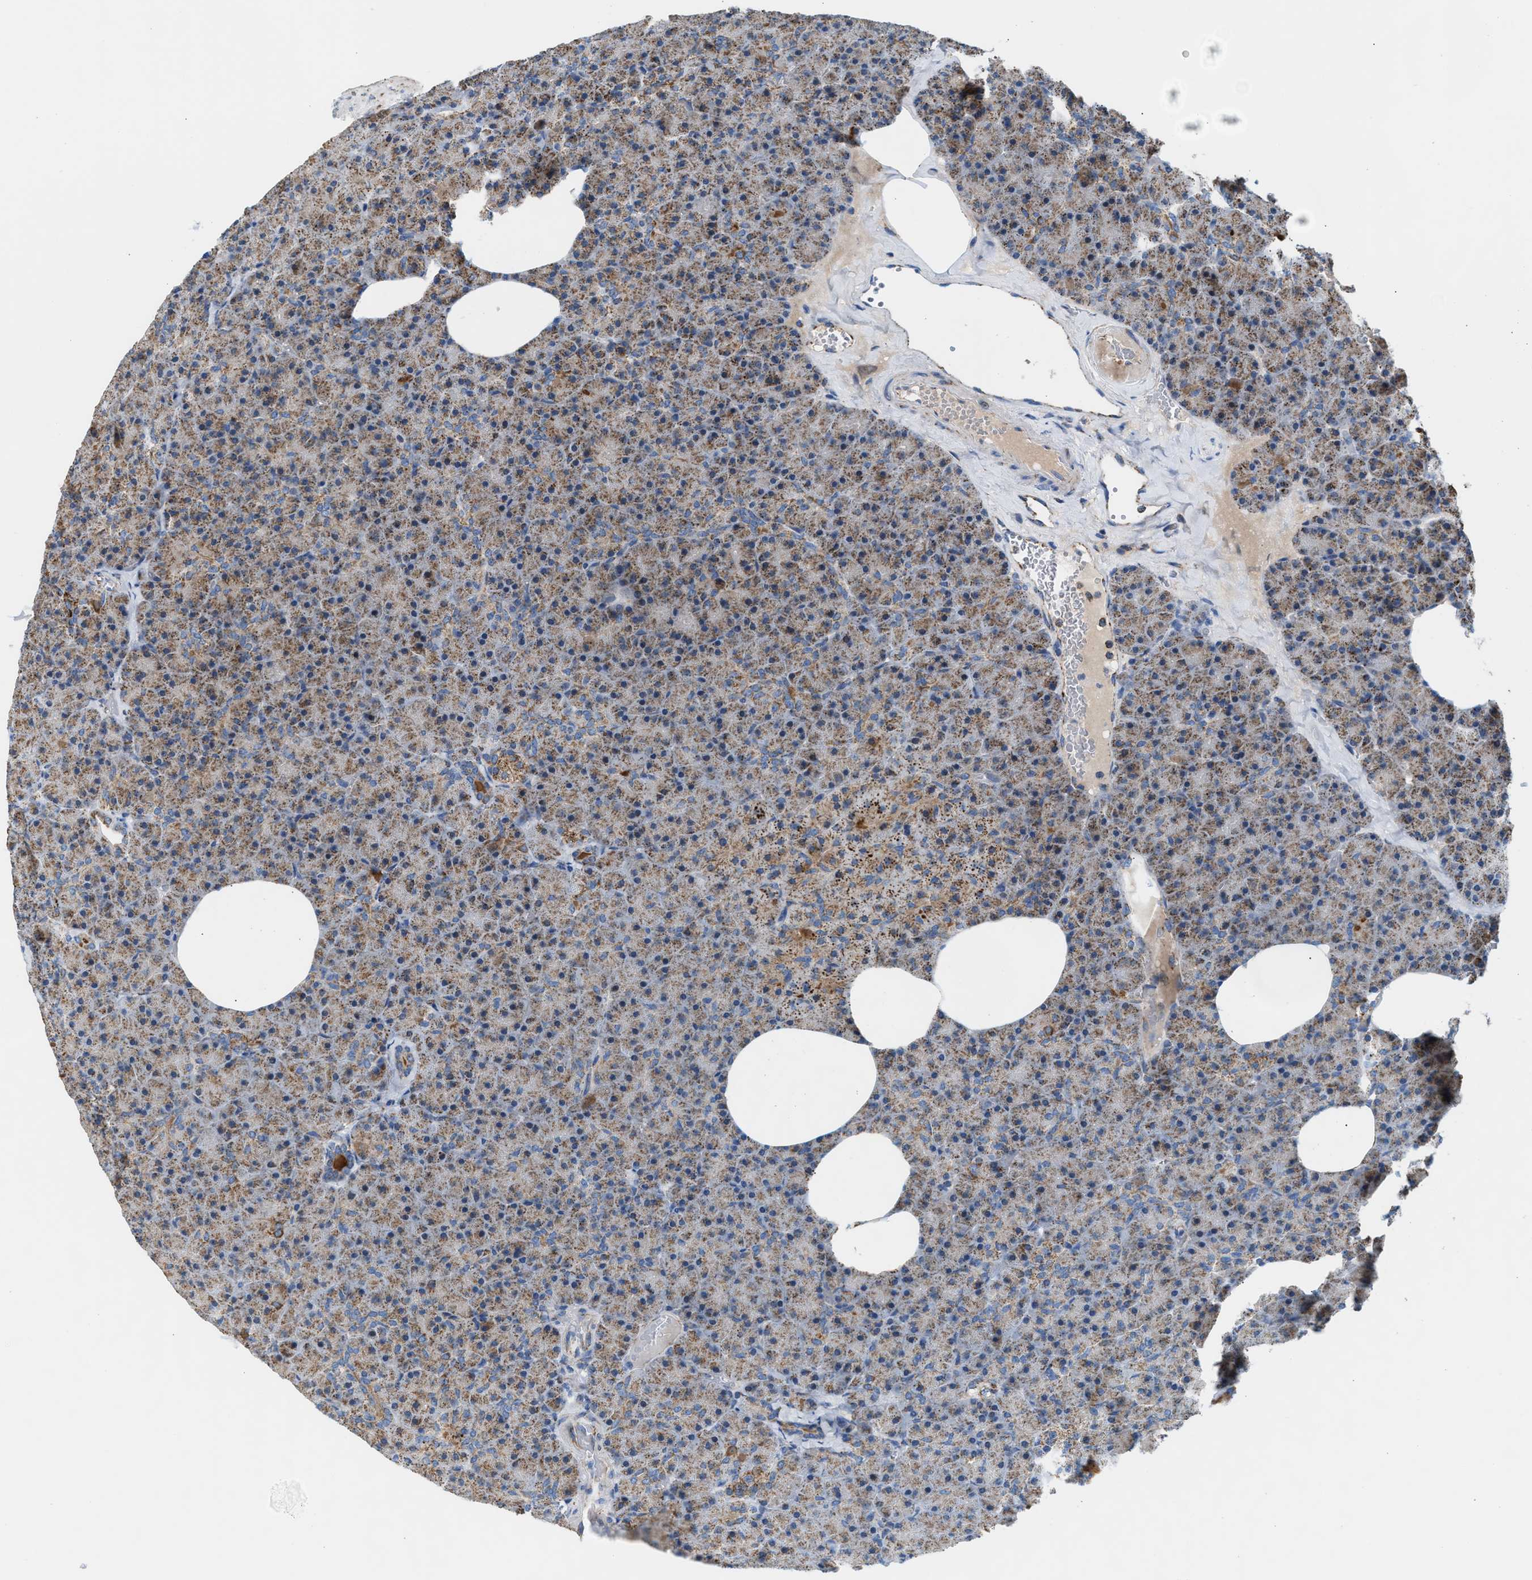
{"staining": {"intensity": "moderate", "quantity": ">75%", "location": "cytoplasmic/membranous"}, "tissue": "pancreas", "cell_type": "Exocrine glandular cells", "image_type": "normal", "snomed": [{"axis": "morphology", "description": "Normal tissue, NOS"}, {"axis": "morphology", "description": "Carcinoid, malignant, NOS"}, {"axis": "topography", "description": "Pancreas"}], "caption": "DAB (3,3'-diaminobenzidine) immunohistochemical staining of unremarkable human pancreas demonstrates moderate cytoplasmic/membranous protein staining in about >75% of exocrine glandular cells. (DAB = brown stain, brightfield microscopy at high magnification).", "gene": "PMPCA", "patient": {"sex": "female", "age": 35}}